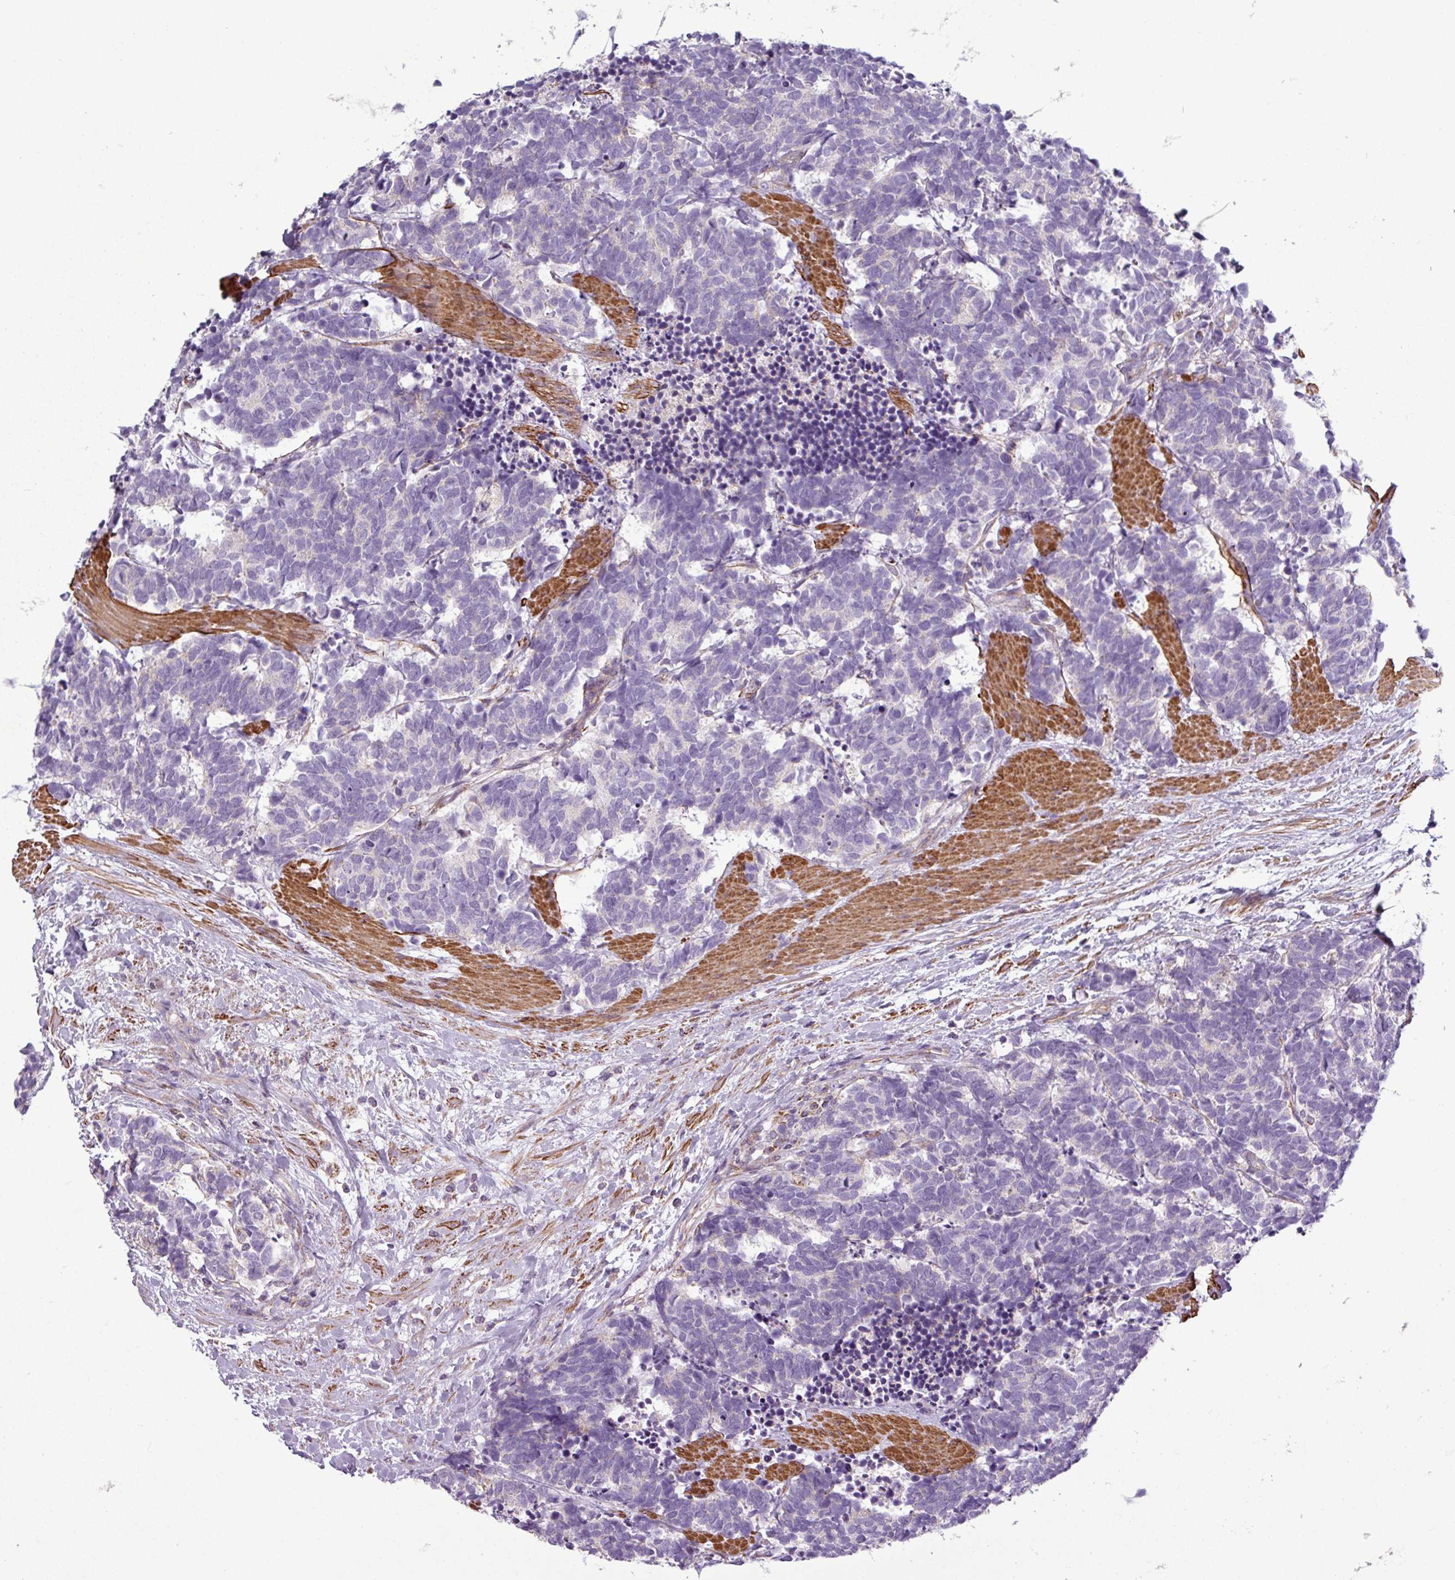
{"staining": {"intensity": "negative", "quantity": "none", "location": "none"}, "tissue": "carcinoid", "cell_type": "Tumor cells", "image_type": "cancer", "snomed": [{"axis": "morphology", "description": "Carcinoma, NOS"}, {"axis": "morphology", "description": "Carcinoid, malignant, NOS"}, {"axis": "topography", "description": "Prostate"}], "caption": "Immunohistochemistry (IHC) of carcinoid shows no positivity in tumor cells.", "gene": "BTN2A2", "patient": {"sex": "male", "age": 57}}